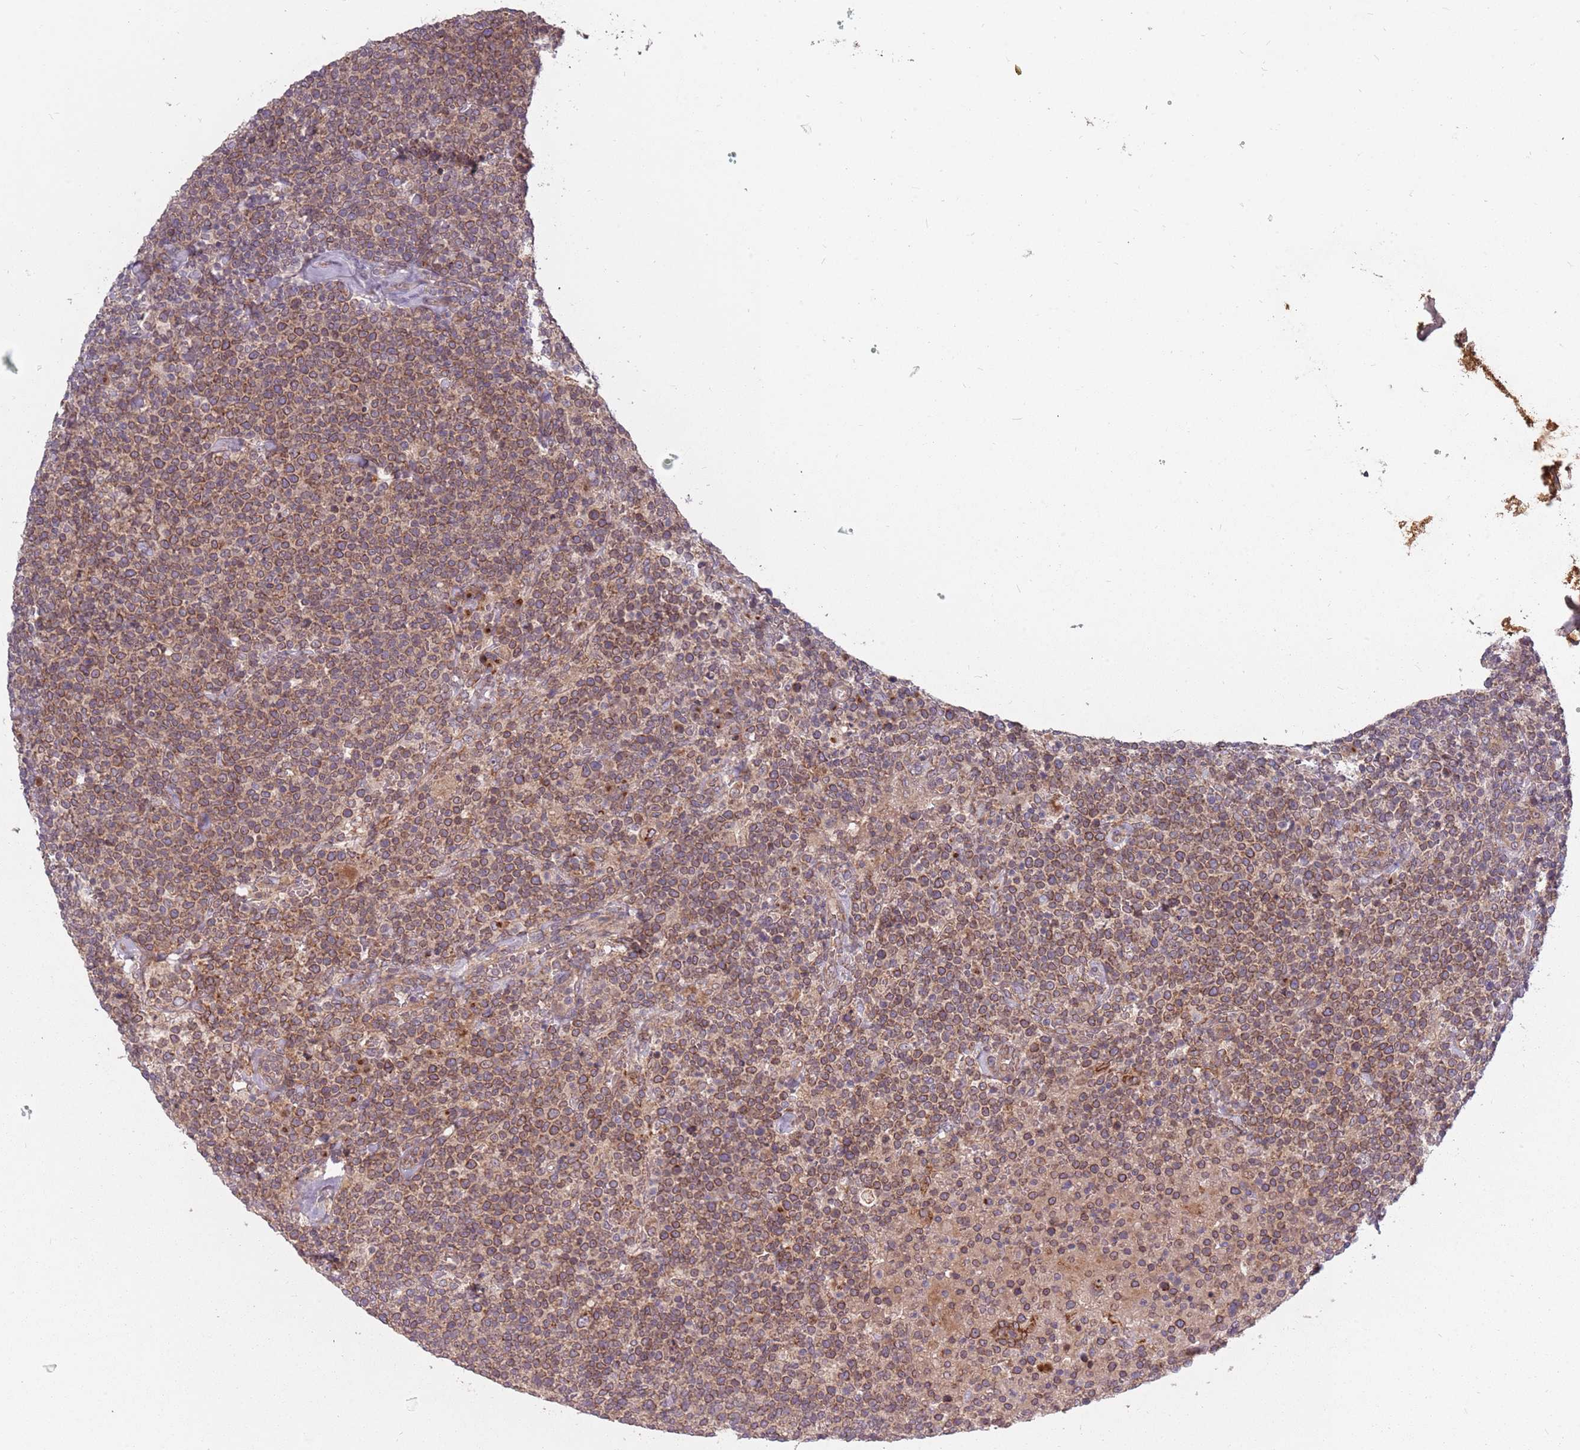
{"staining": {"intensity": "moderate", "quantity": ">75%", "location": "cytoplasmic/membranous"}, "tissue": "lymphoma", "cell_type": "Tumor cells", "image_type": "cancer", "snomed": [{"axis": "morphology", "description": "Malignant lymphoma, non-Hodgkin's type, High grade"}, {"axis": "topography", "description": "Lymph node"}], "caption": "Immunohistochemistry (IHC) micrograph of lymphoma stained for a protein (brown), which reveals medium levels of moderate cytoplasmic/membranous staining in about >75% of tumor cells.", "gene": "PLD6", "patient": {"sex": "male", "age": 61}}